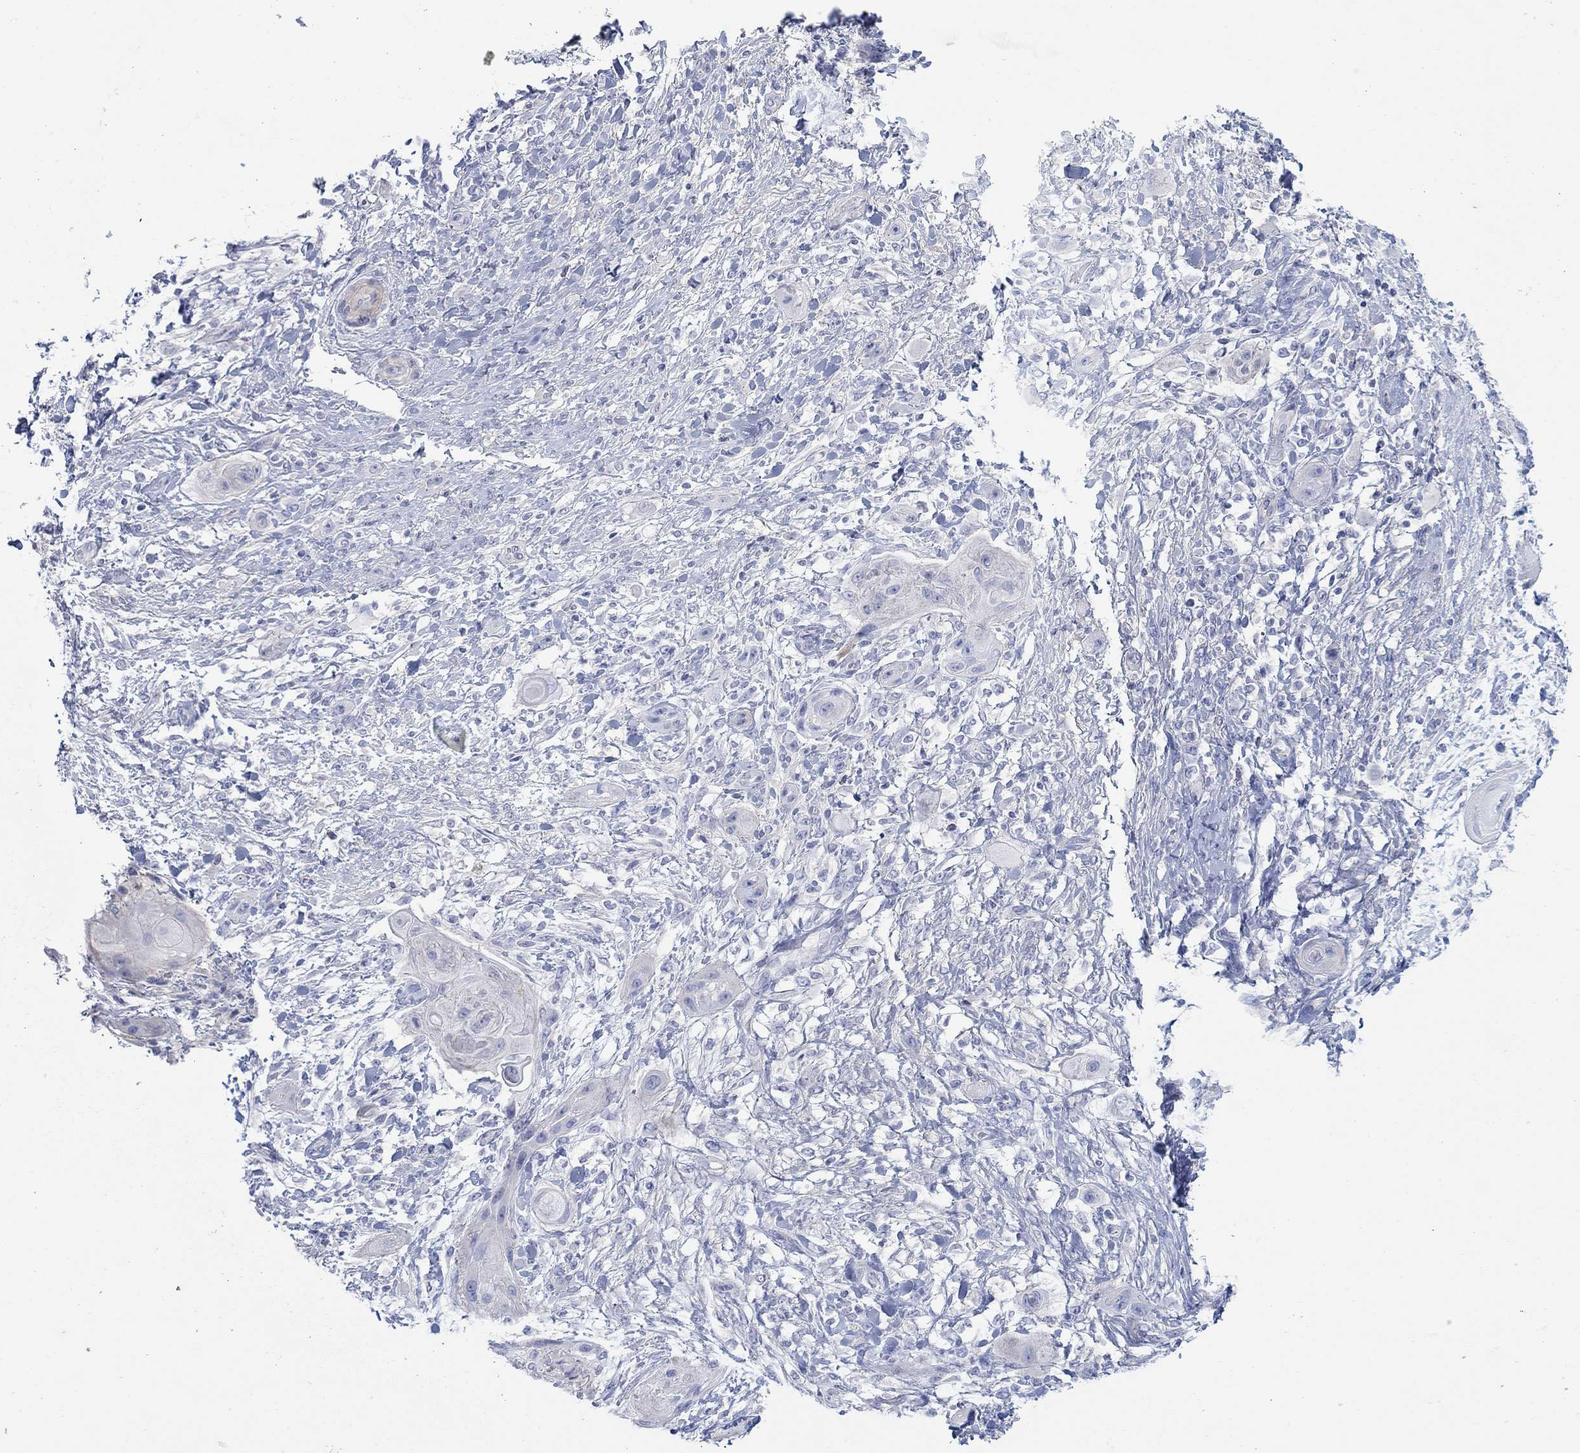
{"staining": {"intensity": "negative", "quantity": "none", "location": "none"}, "tissue": "skin cancer", "cell_type": "Tumor cells", "image_type": "cancer", "snomed": [{"axis": "morphology", "description": "Squamous cell carcinoma, NOS"}, {"axis": "topography", "description": "Skin"}], "caption": "Skin cancer (squamous cell carcinoma) was stained to show a protein in brown. There is no significant staining in tumor cells.", "gene": "PPIL6", "patient": {"sex": "male", "age": 62}}